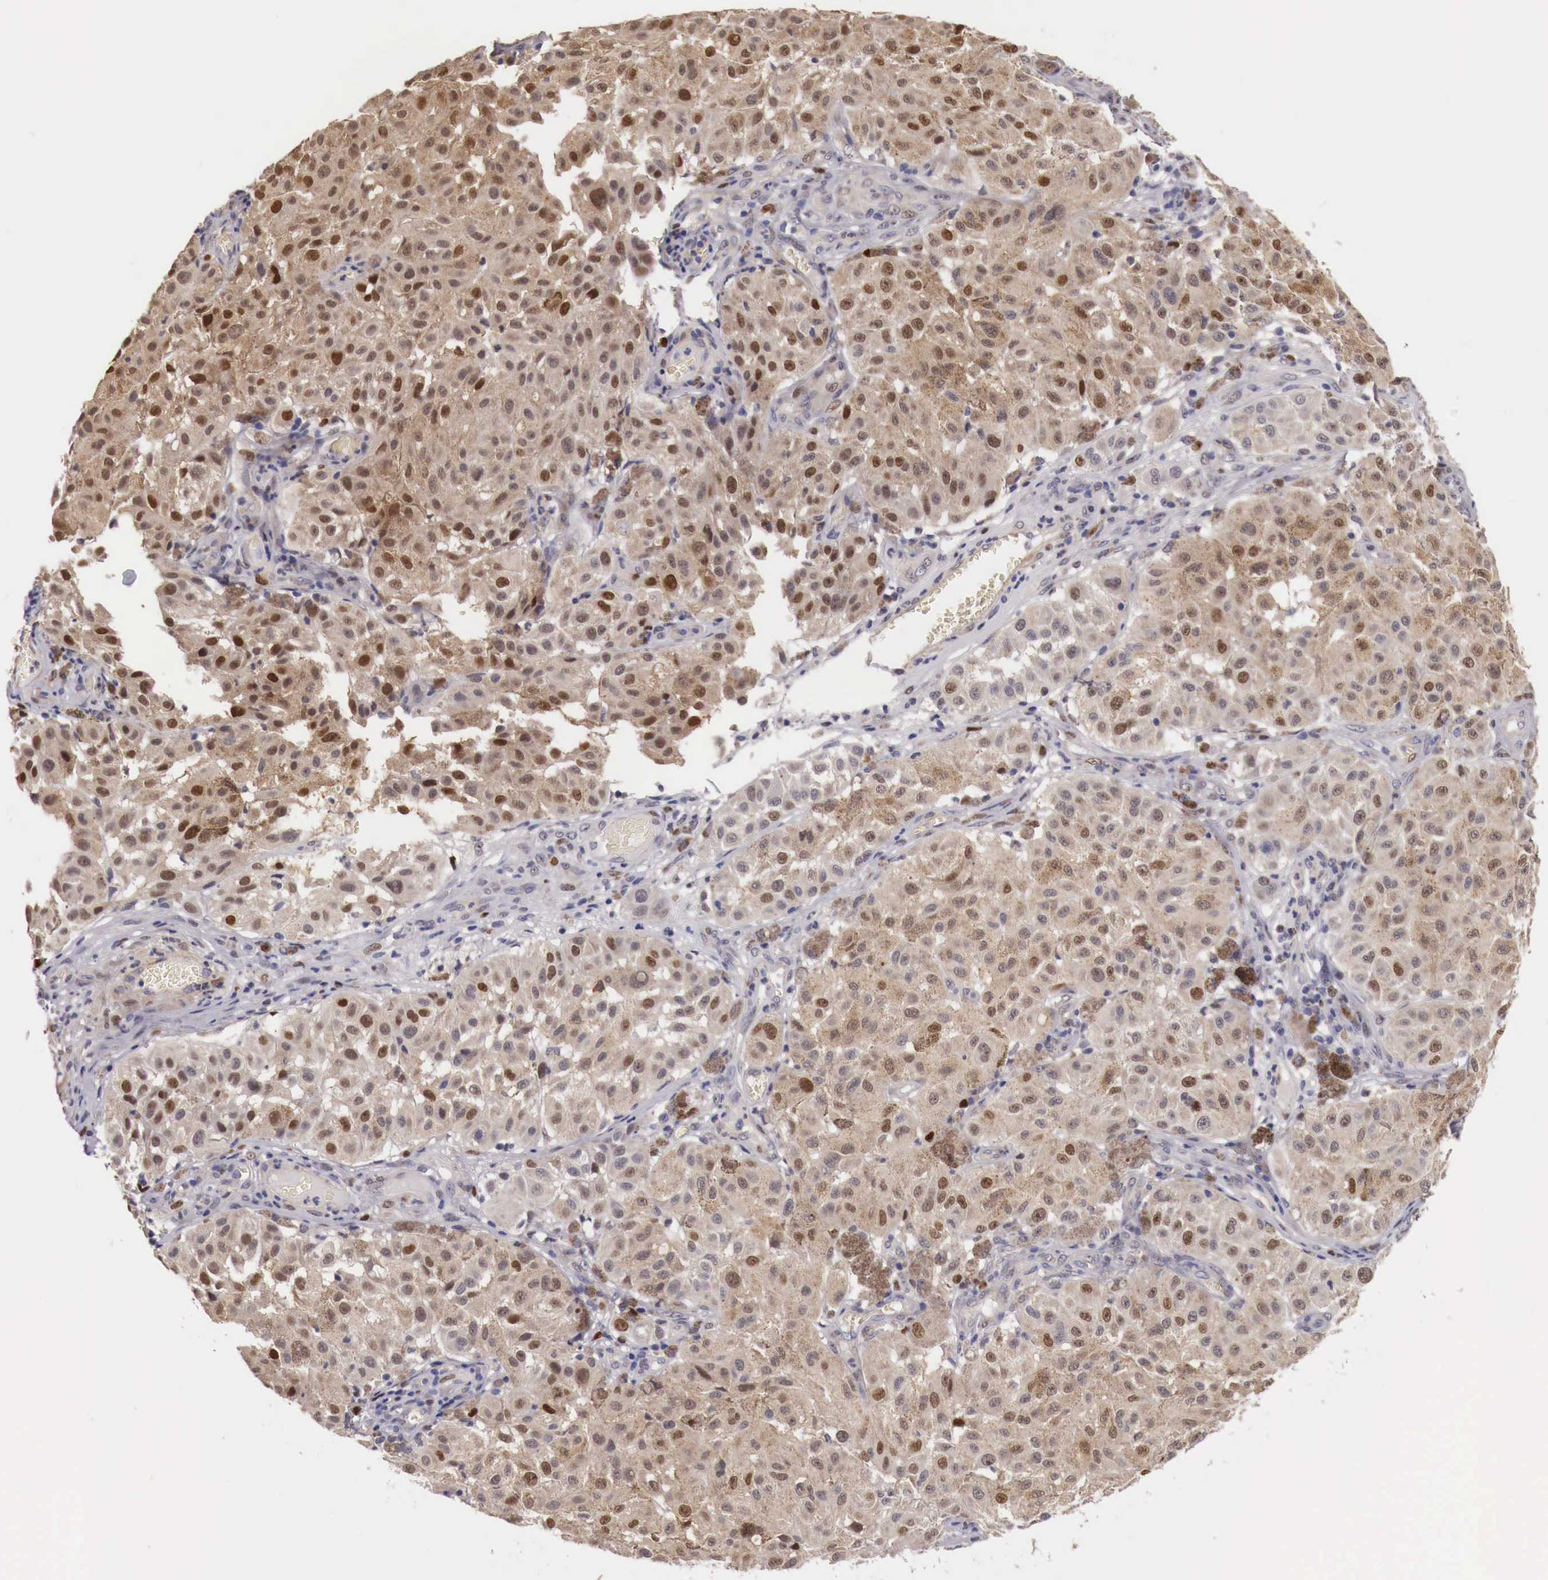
{"staining": {"intensity": "strong", "quantity": "25%-75%", "location": "cytoplasmic/membranous,nuclear"}, "tissue": "melanoma", "cell_type": "Tumor cells", "image_type": "cancer", "snomed": [{"axis": "morphology", "description": "Malignant melanoma, NOS"}, {"axis": "topography", "description": "Skin"}], "caption": "Immunohistochemistry (IHC) micrograph of malignant melanoma stained for a protein (brown), which displays high levels of strong cytoplasmic/membranous and nuclear positivity in approximately 25%-75% of tumor cells.", "gene": "ENOX2", "patient": {"sex": "female", "age": 64}}